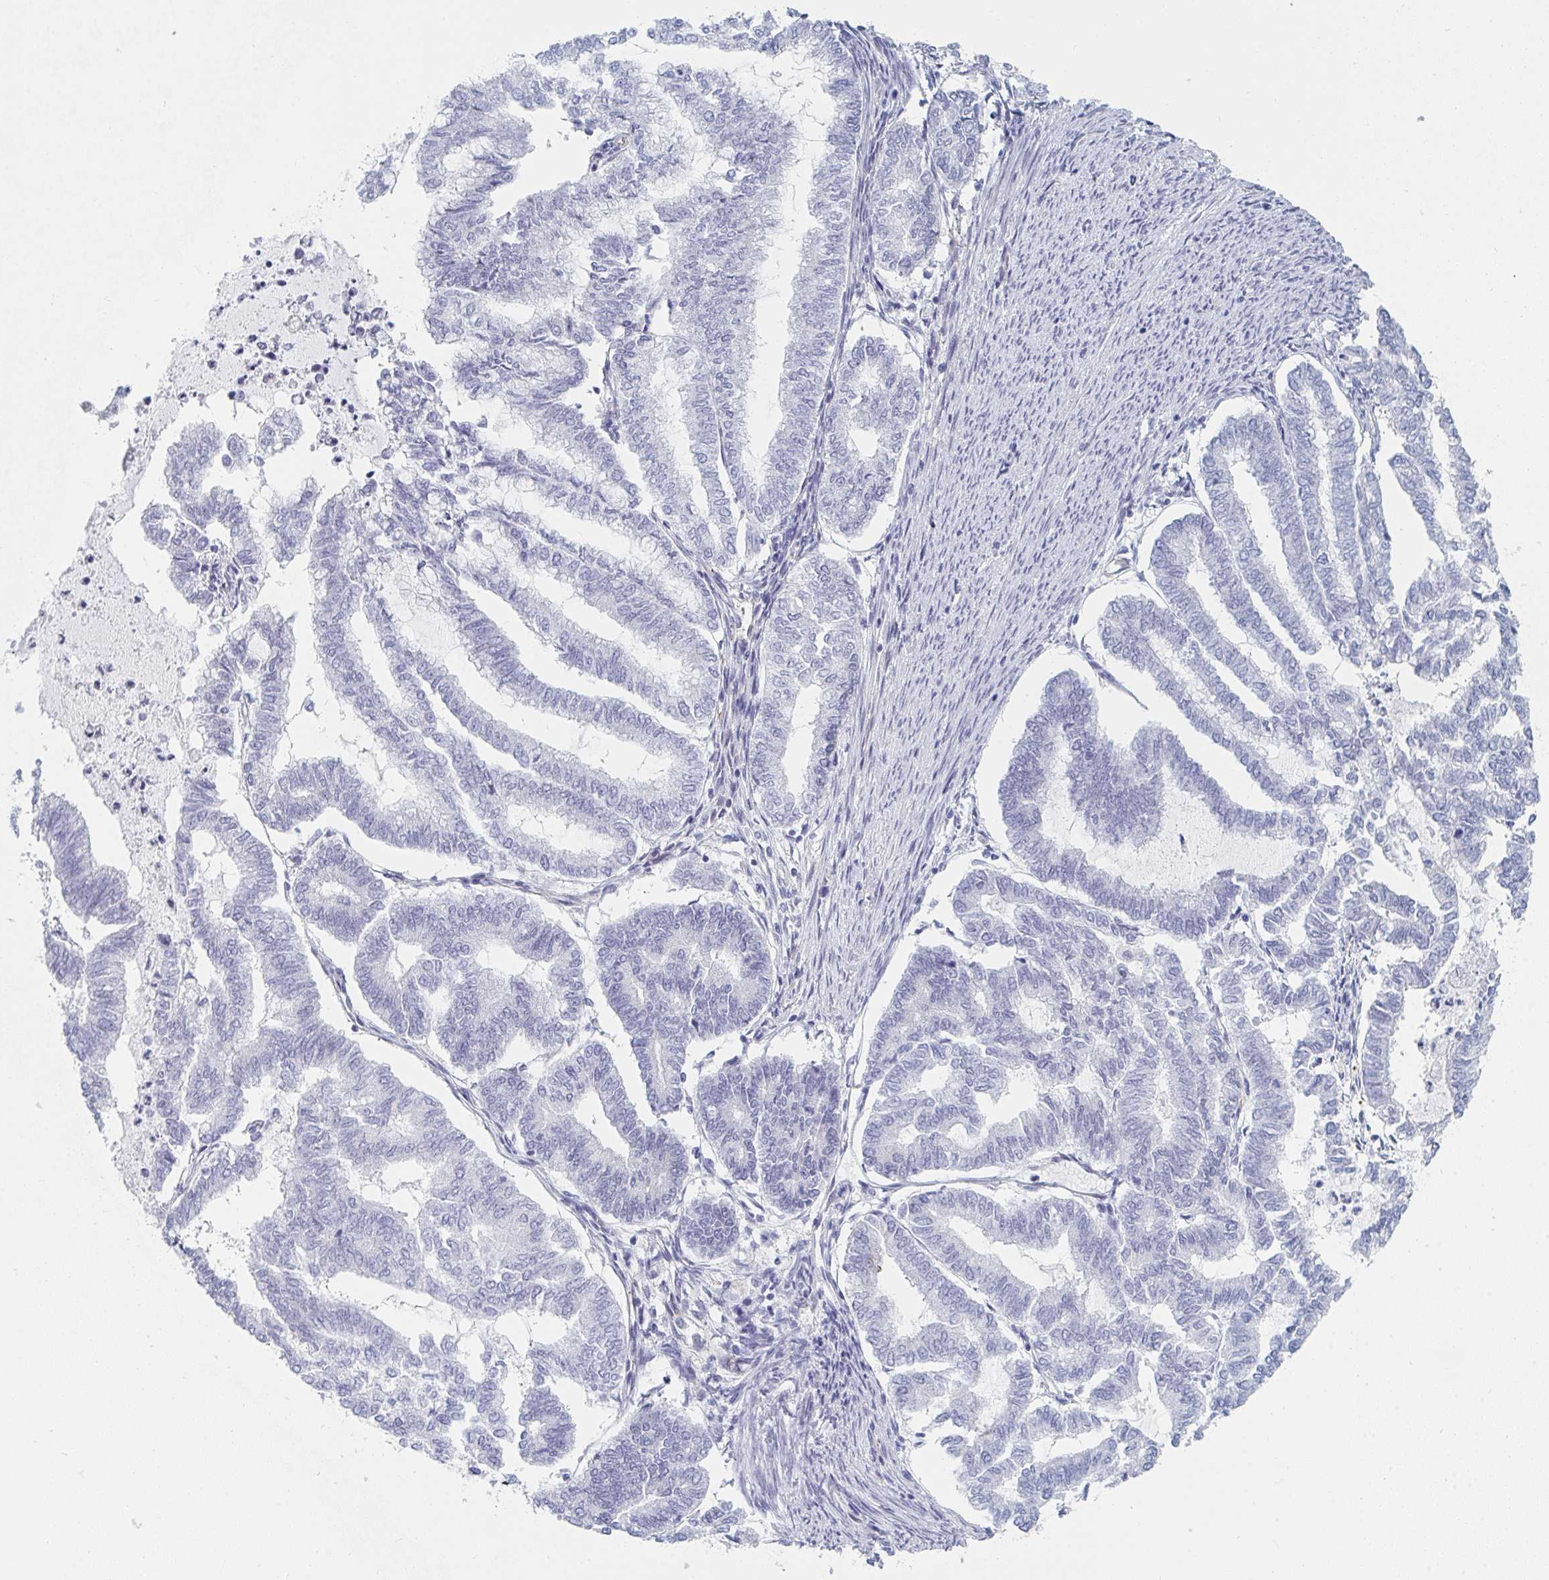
{"staining": {"intensity": "negative", "quantity": "none", "location": "none"}, "tissue": "endometrial cancer", "cell_type": "Tumor cells", "image_type": "cancer", "snomed": [{"axis": "morphology", "description": "Adenocarcinoma, NOS"}, {"axis": "topography", "description": "Endometrium"}], "caption": "High power microscopy micrograph of an immunohistochemistry (IHC) photomicrograph of endometrial cancer, revealing no significant expression in tumor cells. (DAB immunohistochemistry with hematoxylin counter stain).", "gene": "DAB2", "patient": {"sex": "female", "age": 79}}